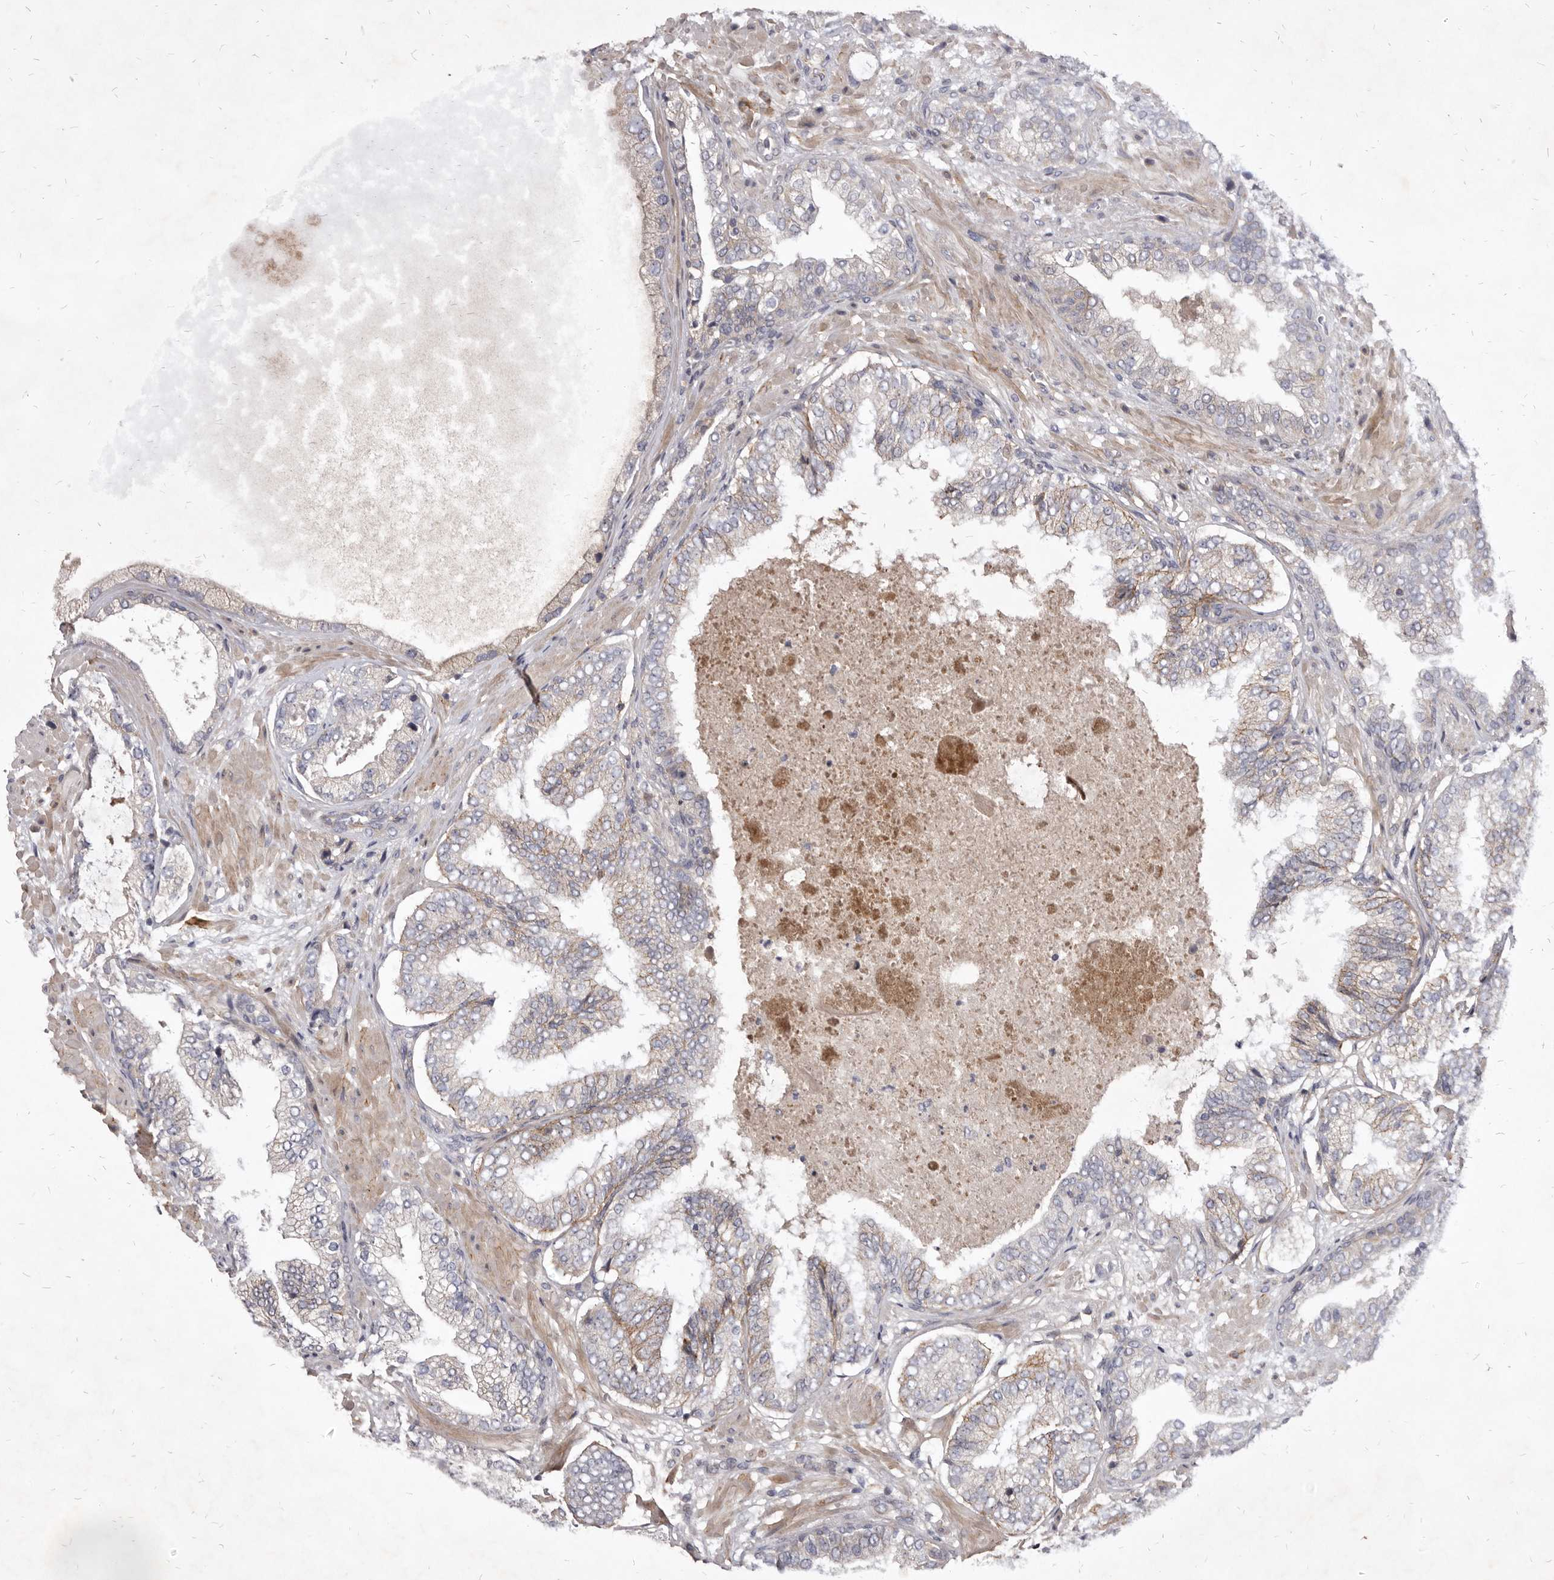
{"staining": {"intensity": "negative", "quantity": "none", "location": "none"}, "tissue": "prostate cancer", "cell_type": "Tumor cells", "image_type": "cancer", "snomed": [{"axis": "morphology", "description": "Normal tissue, NOS"}, {"axis": "morphology", "description": "Adenocarcinoma, High grade"}, {"axis": "topography", "description": "Prostate"}, {"axis": "topography", "description": "Peripheral nerve tissue"}], "caption": "Tumor cells show no significant expression in adenocarcinoma (high-grade) (prostate). The staining was performed using DAB to visualize the protein expression in brown, while the nuclei were stained in blue with hematoxylin (Magnification: 20x).", "gene": "FAS", "patient": {"sex": "male", "age": 59}}